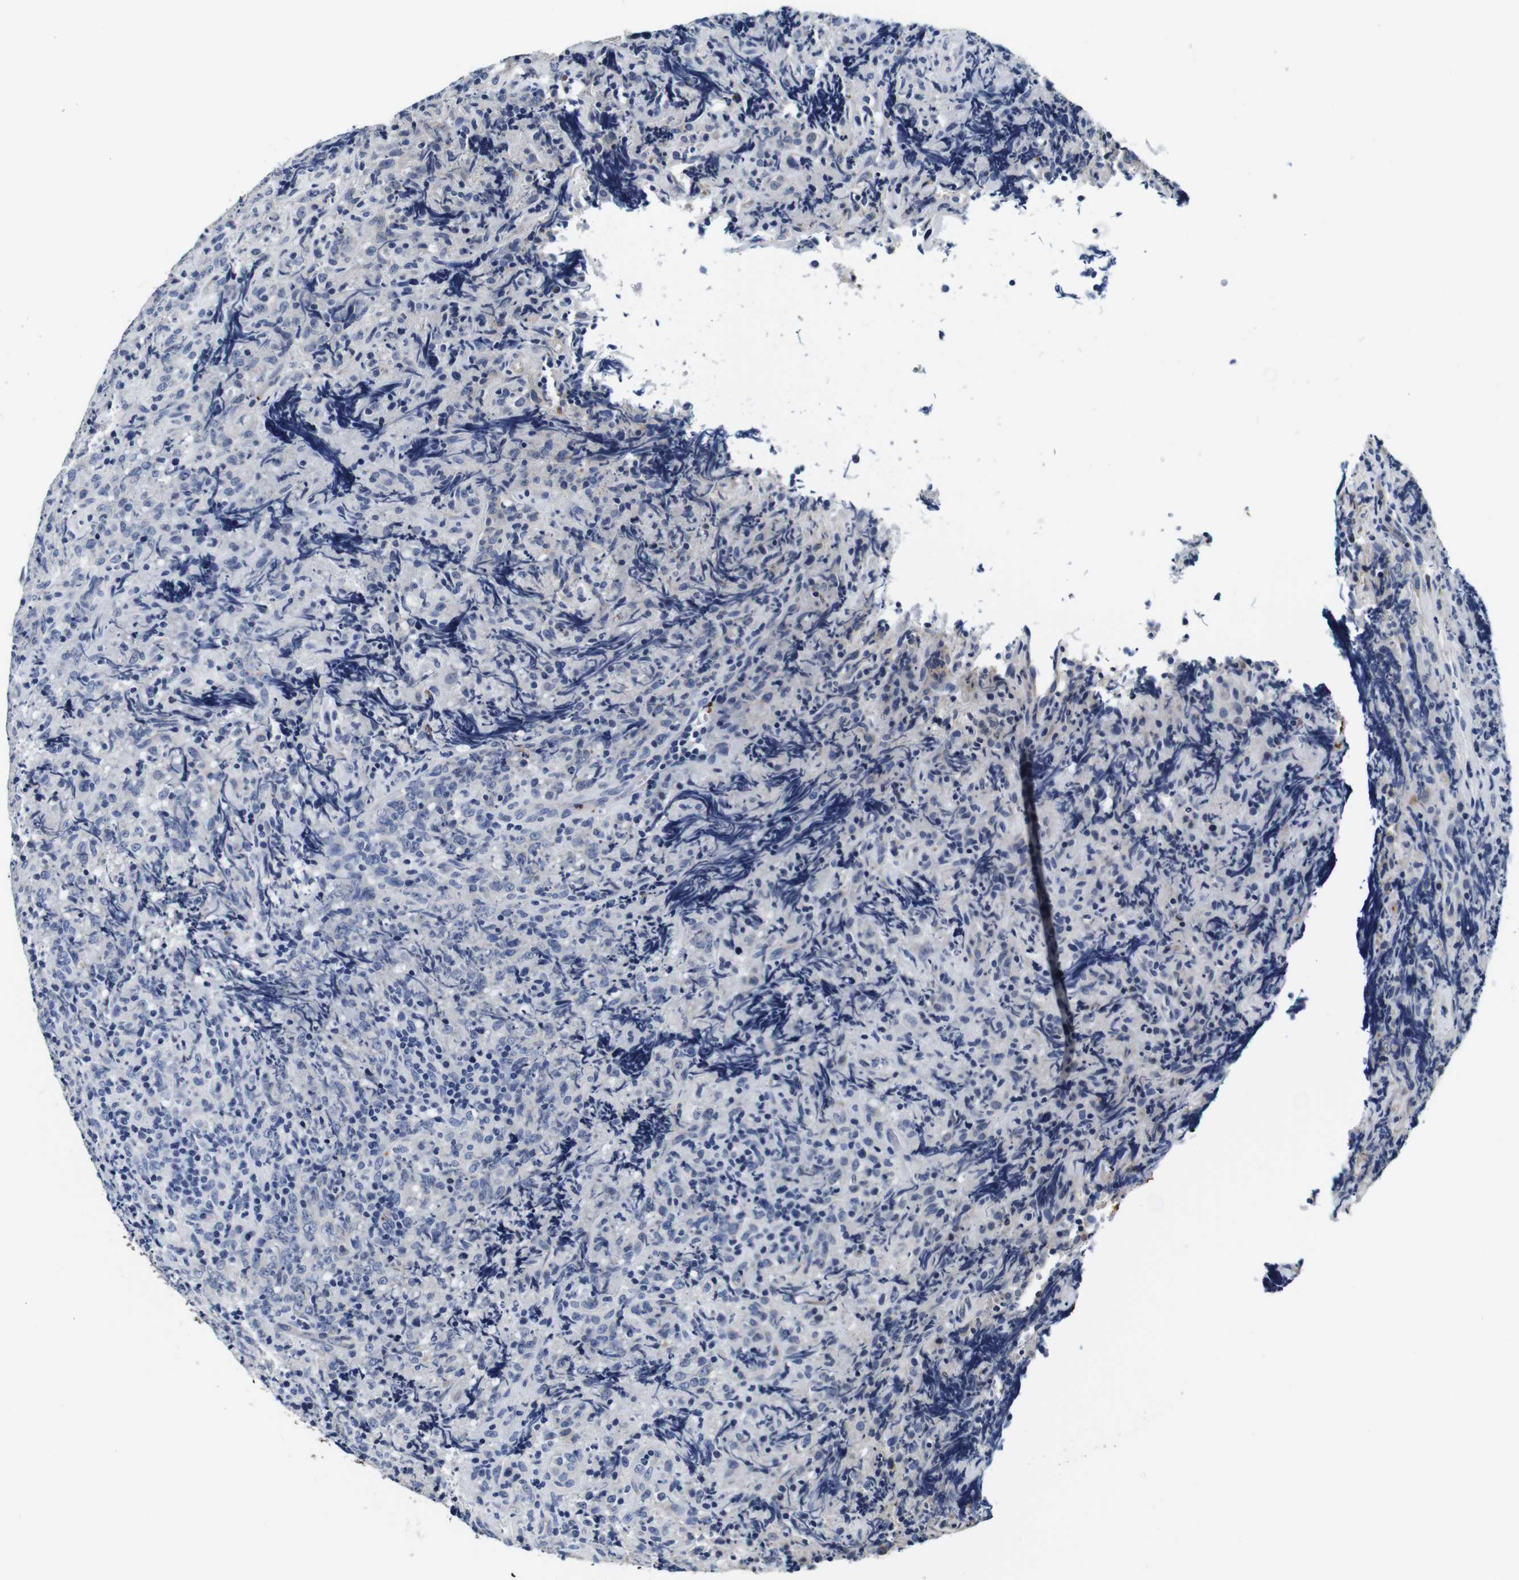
{"staining": {"intensity": "negative", "quantity": "none", "location": "none"}, "tissue": "lymphoma", "cell_type": "Tumor cells", "image_type": "cancer", "snomed": [{"axis": "morphology", "description": "Malignant lymphoma, non-Hodgkin's type, High grade"}, {"axis": "topography", "description": "Tonsil"}], "caption": "The image exhibits no significant positivity in tumor cells of high-grade malignant lymphoma, non-Hodgkin's type. (DAB (3,3'-diaminobenzidine) IHC with hematoxylin counter stain).", "gene": "GP1BA", "patient": {"sex": "female", "age": 36}}